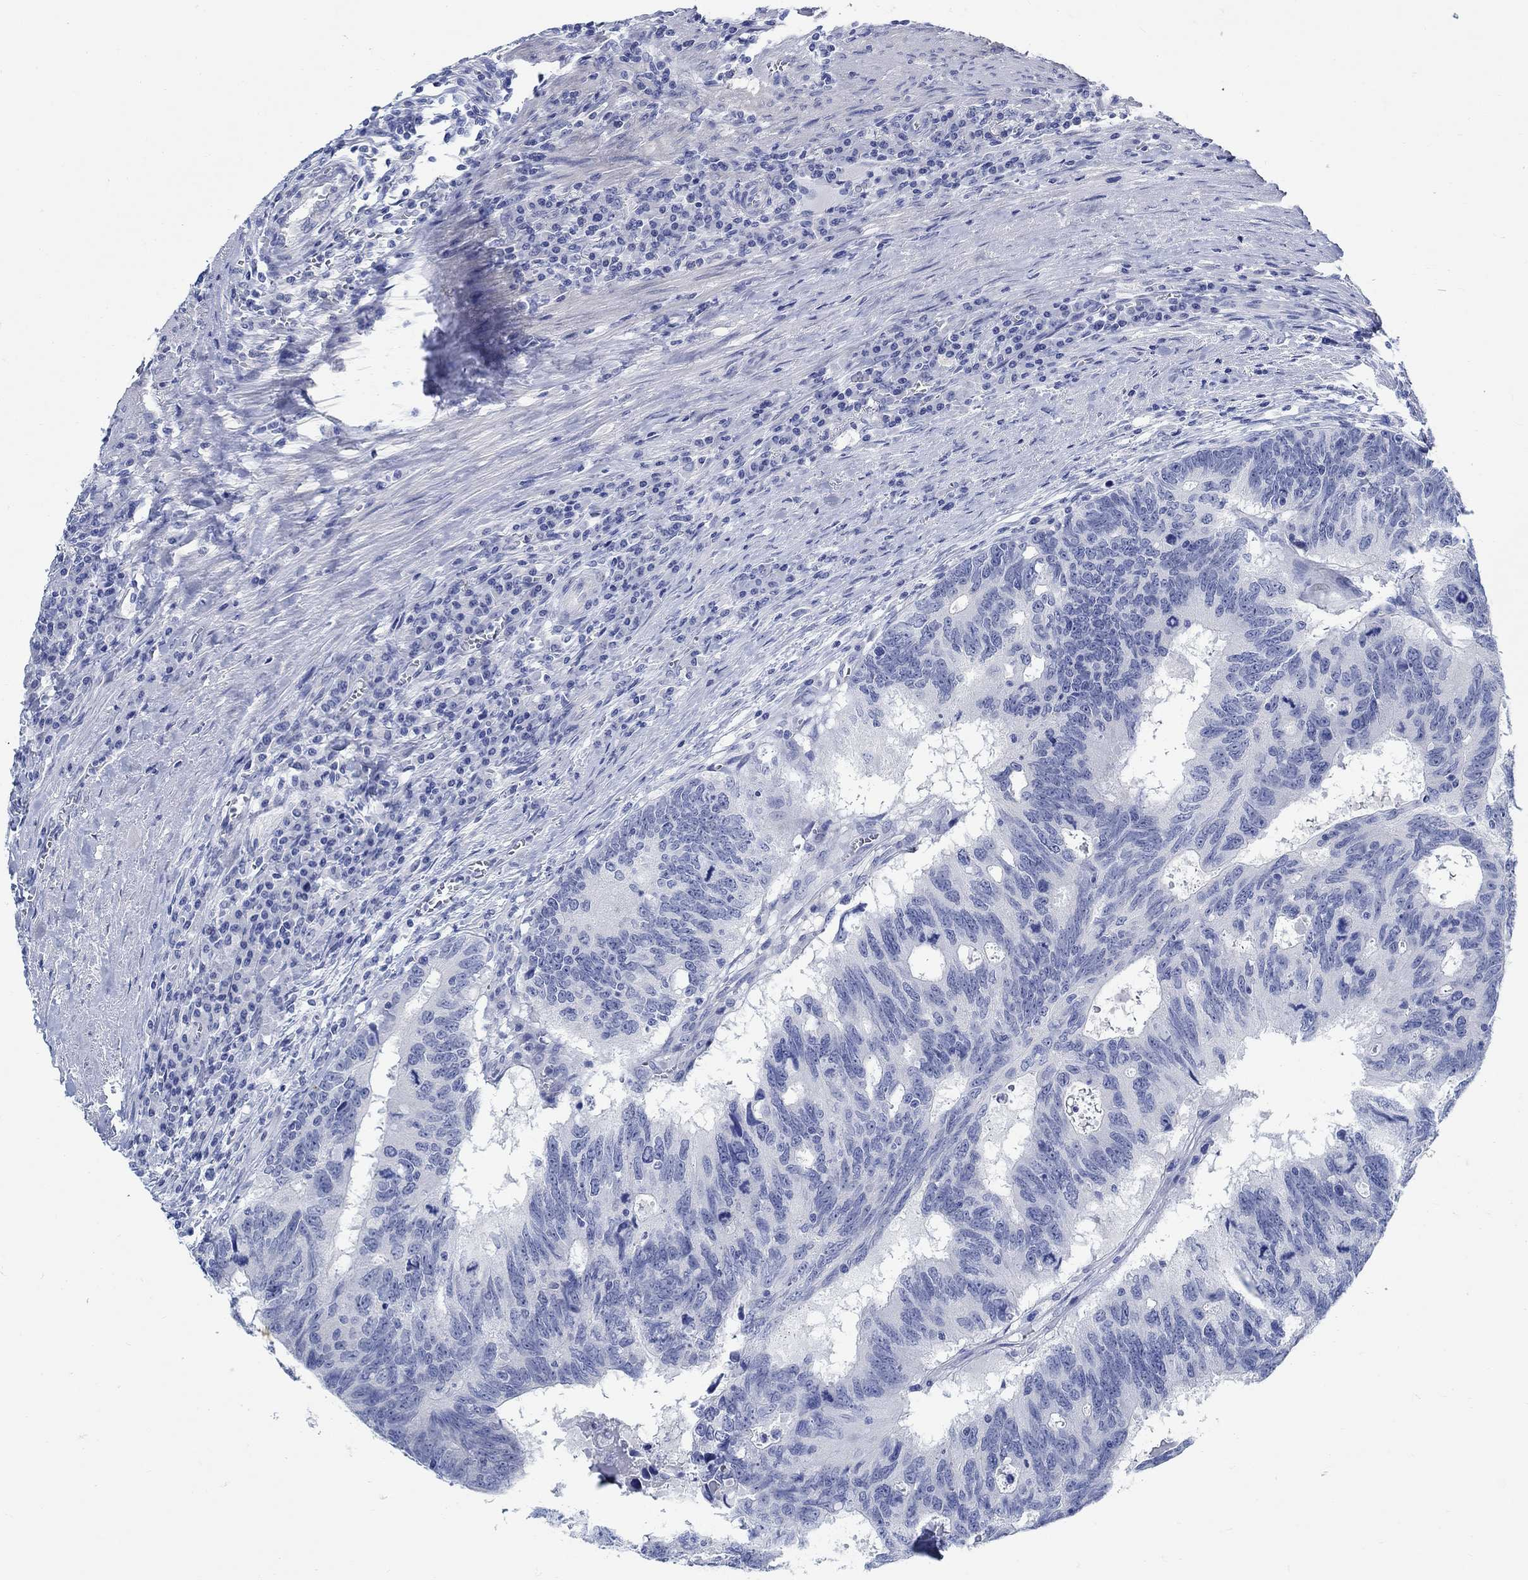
{"staining": {"intensity": "negative", "quantity": "none", "location": "none"}, "tissue": "colorectal cancer", "cell_type": "Tumor cells", "image_type": "cancer", "snomed": [{"axis": "morphology", "description": "Adenocarcinoma, NOS"}, {"axis": "topography", "description": "Colon"}], "caption": "High magnification brightfield microscopy of colorectal adenocarcinoma stained with DAB (3,3'-diaminobenzidine) (brown) and counterstained with hematoxylin (blue): tumor cells show no significant positivity.", "gene": "RBM20", "patient": {"sex": "female", "age": 77}}